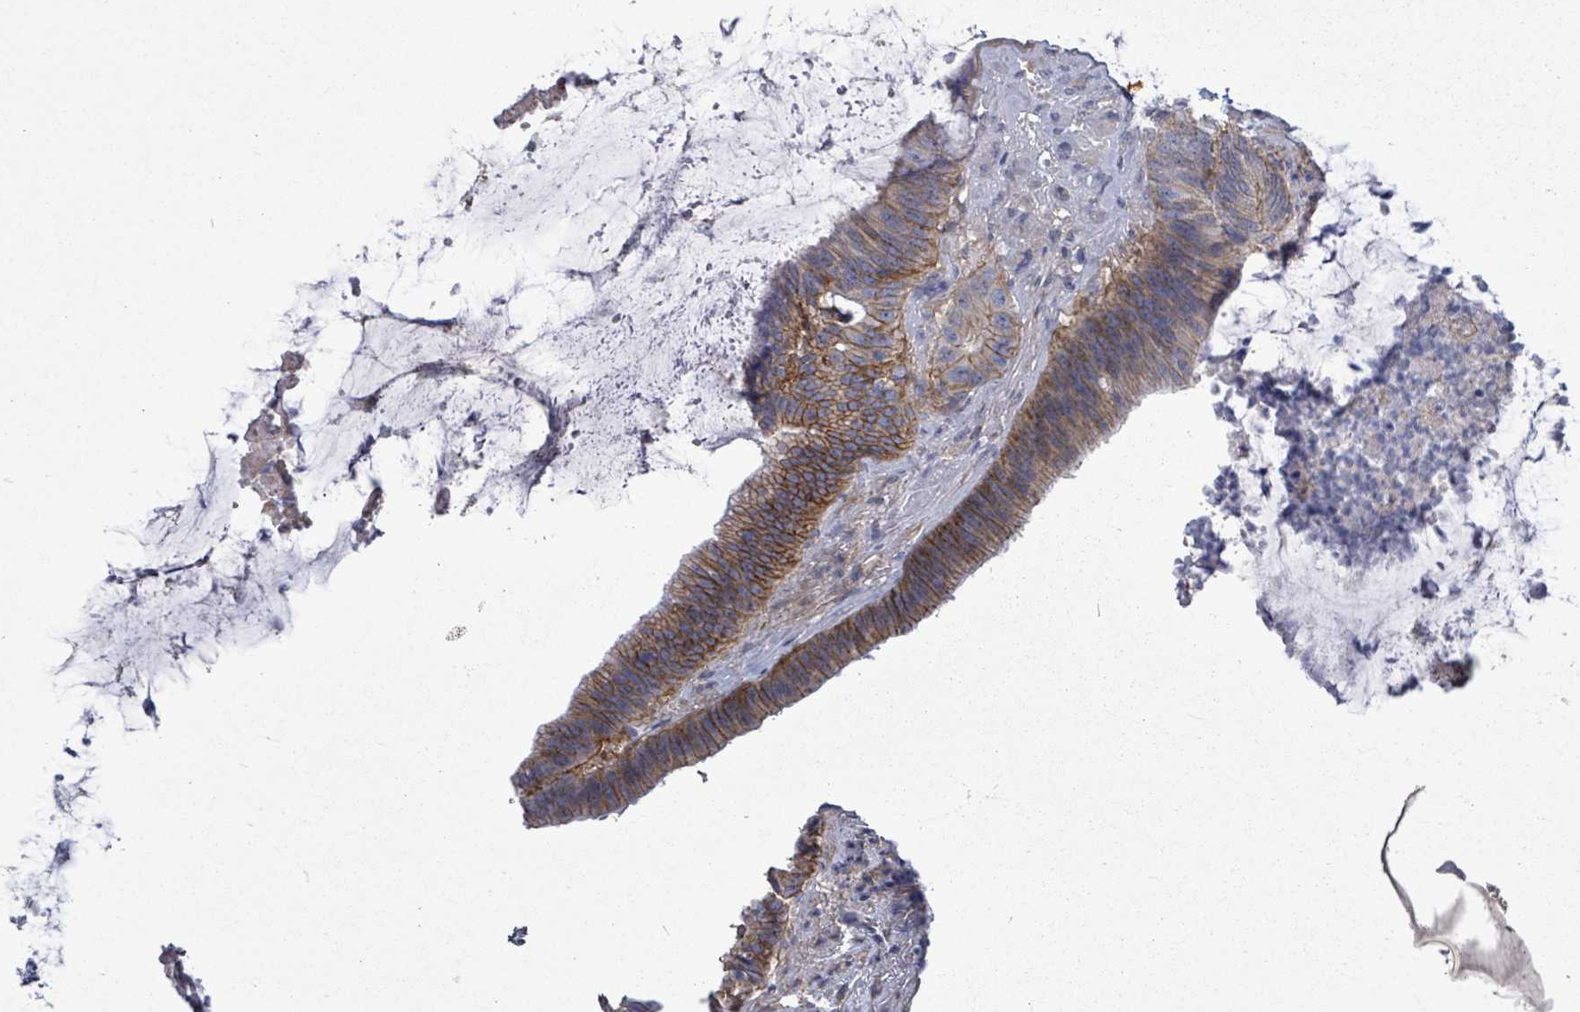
{"staining": {"intensity": "moderate", "quantity": "25%-75%", "location": "cytoplasmic/membranous"}, "tissue": "colorectal cancer", "cell_type": "Tumor cells", "image_type": "cancer", "snomed": [{"axis": "morphology", "description": "Adenocarcinoma, NOS"}, {"axis": "topography", "description": "Colon"}], "caption": "The immunohistochemical stain labels moderate cytoplasmic/membranous staining in tumor cells of colorectal cancer tissue. (Brightfield microscopy of DAB IHC at high magnification).", "gene": "BSG", "patient": {"sex": "female", "age": 43}}